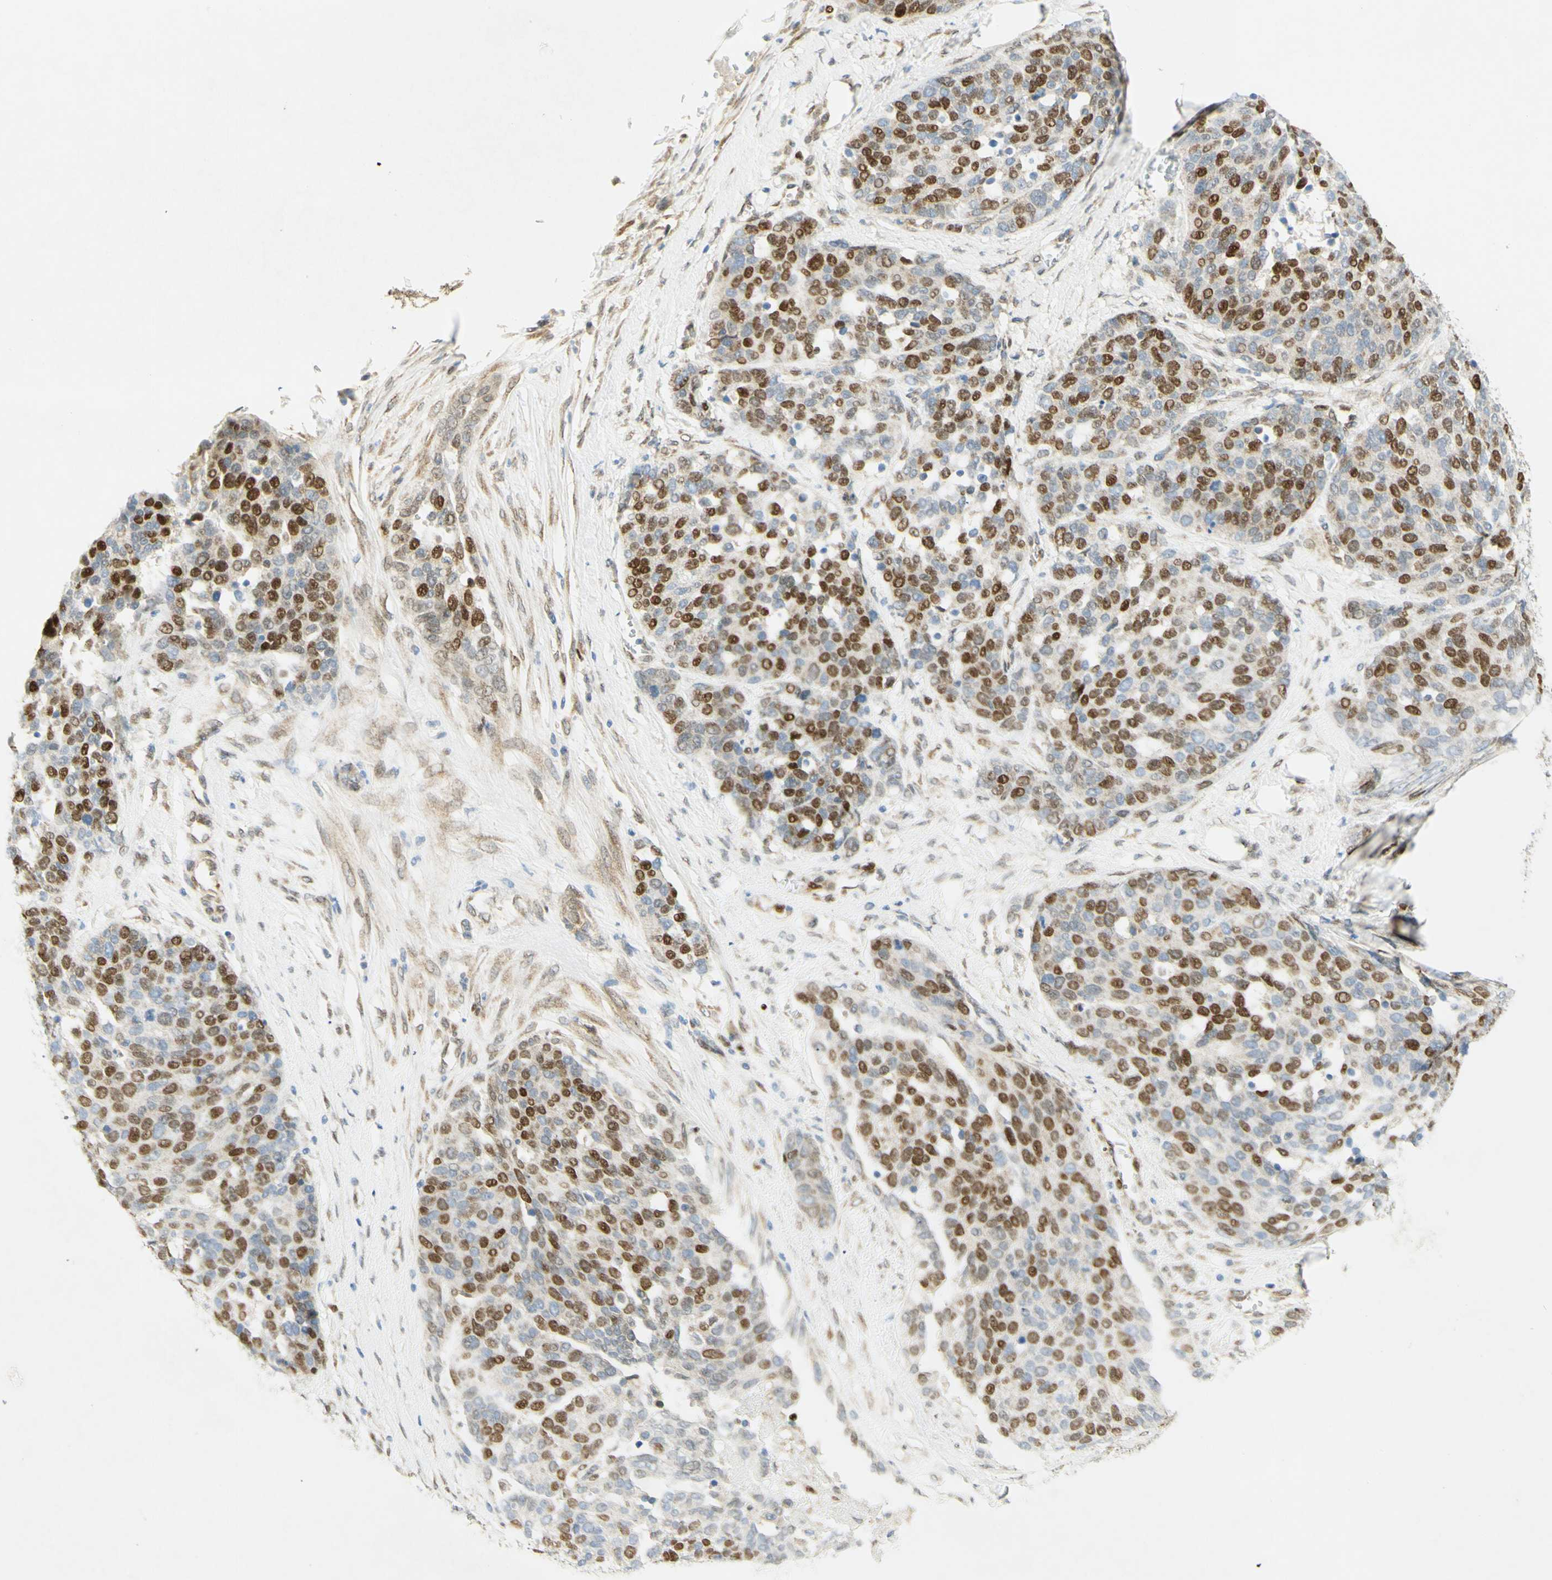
{"staining": {"intensity": "strong", "quantity": "25%-75%", "location": "nuclear"}, "tissue": "ovarian cancer", "cell_type": "Tumor cells", "image_type": "cancer", "snomed": [{"axis": "morphology", "description": "Cystadenocarcinoma, serous, NOS"}, {"axis": "topography", "description": "Ovary"}], "caption": "Ovarian cancer (serous cystadenocarcinoma) stained with a brown dye displays strong nuclear positive expression in approximately 25%-75% of tumor cells.", "gene": "E2F1", "patient": {"sex": "female", "age": 44}}